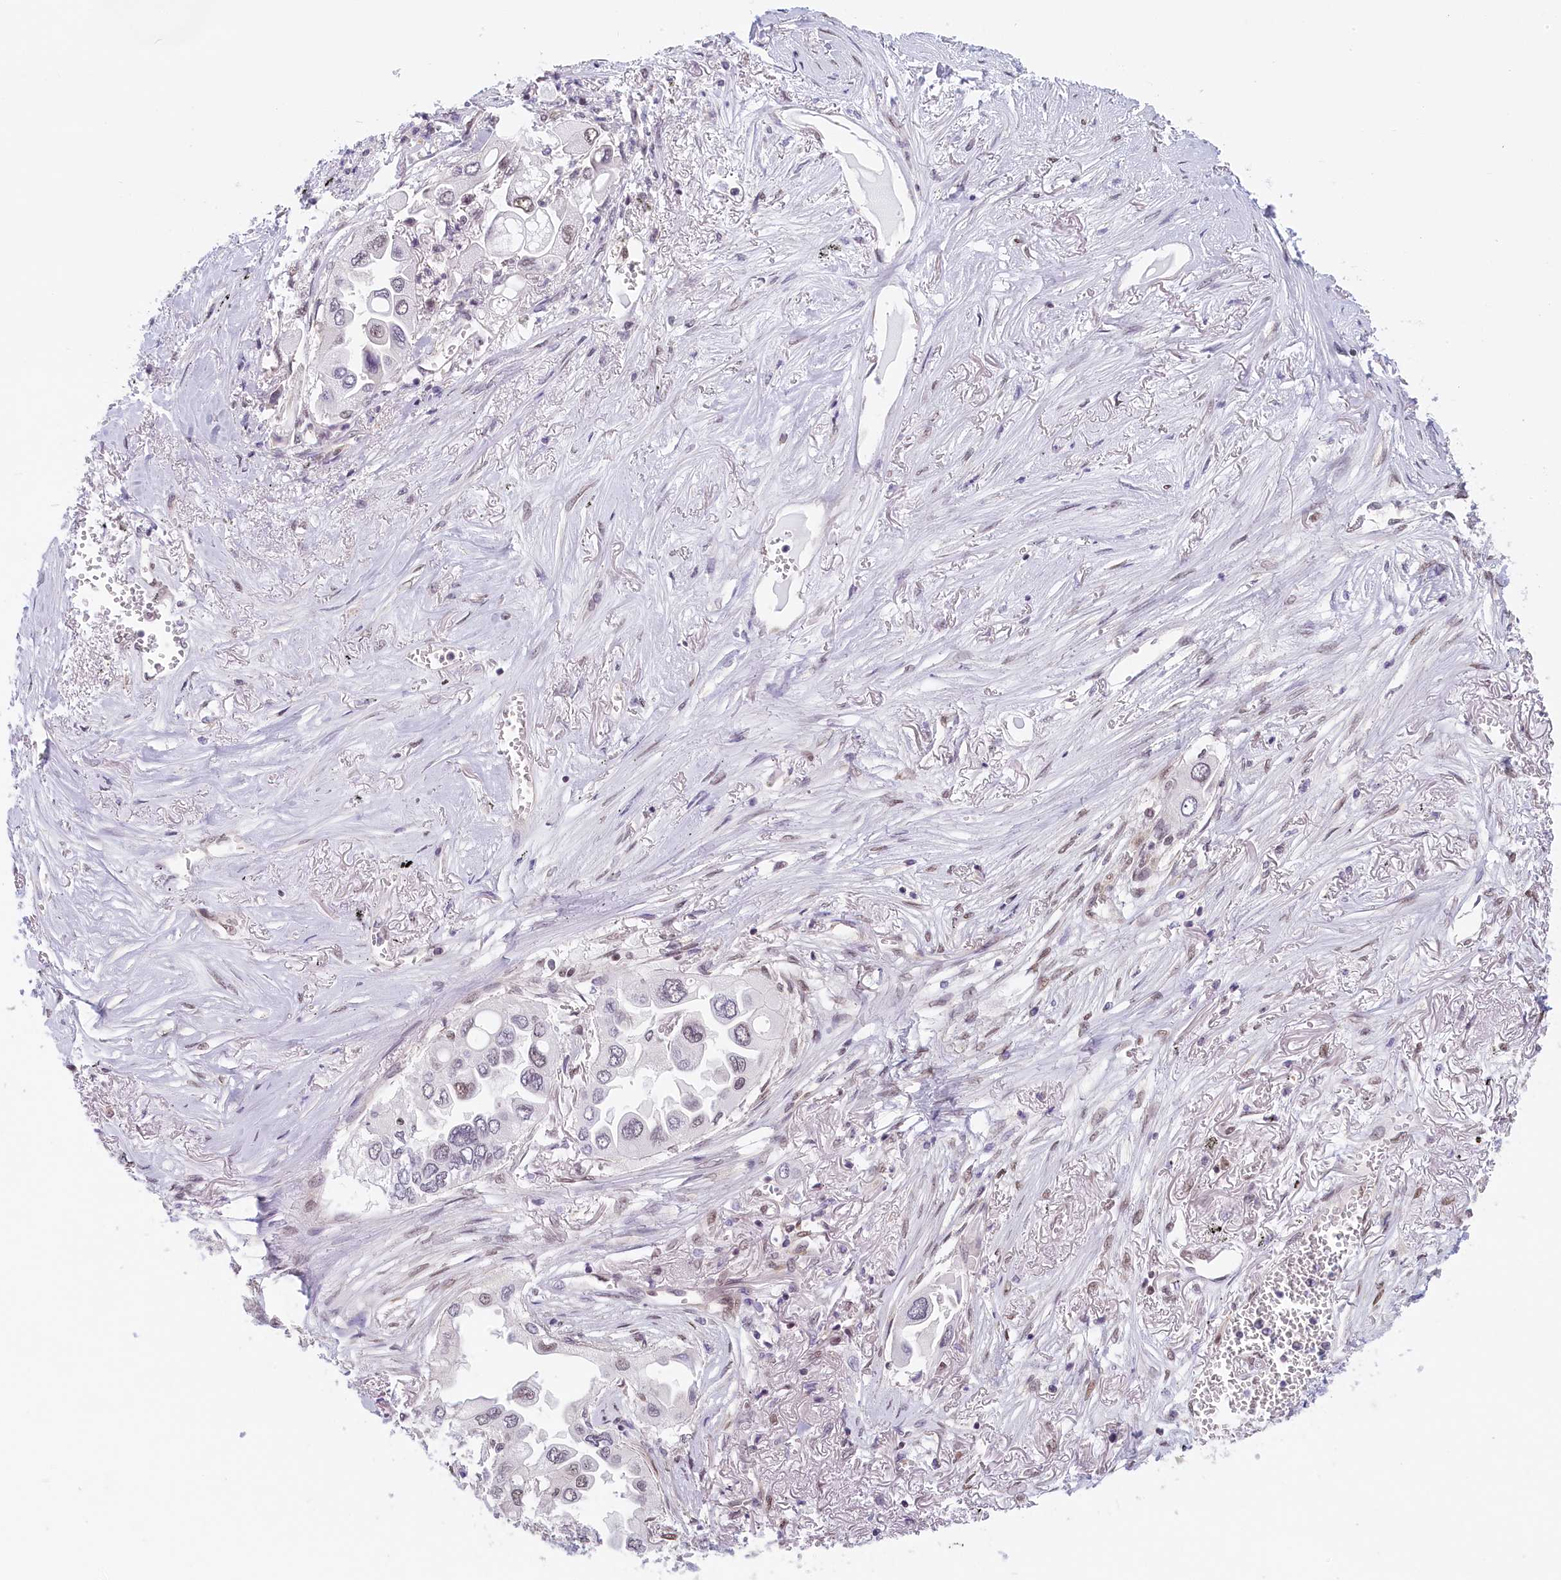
{"staining": {"intensity": "weak", "quantity": "<25%", "location": "nuclear"}, "tissue": "lung cancer", "cell_type": "Tumor cells", "image_type": "cancer", "snomed": [{"axis": "morphology", "description": "Adenocarcinoma, NOS"}, {"axis": "topography", "description": "Lung"}], "caption": "DAB (3,3'-diaminobenzidine) immunohistochemical staining of lung cancer demonstrates no significant staining in tumor cells.", "gene": "C19orf44", "patient": {"sex": "female", "age": 76}}